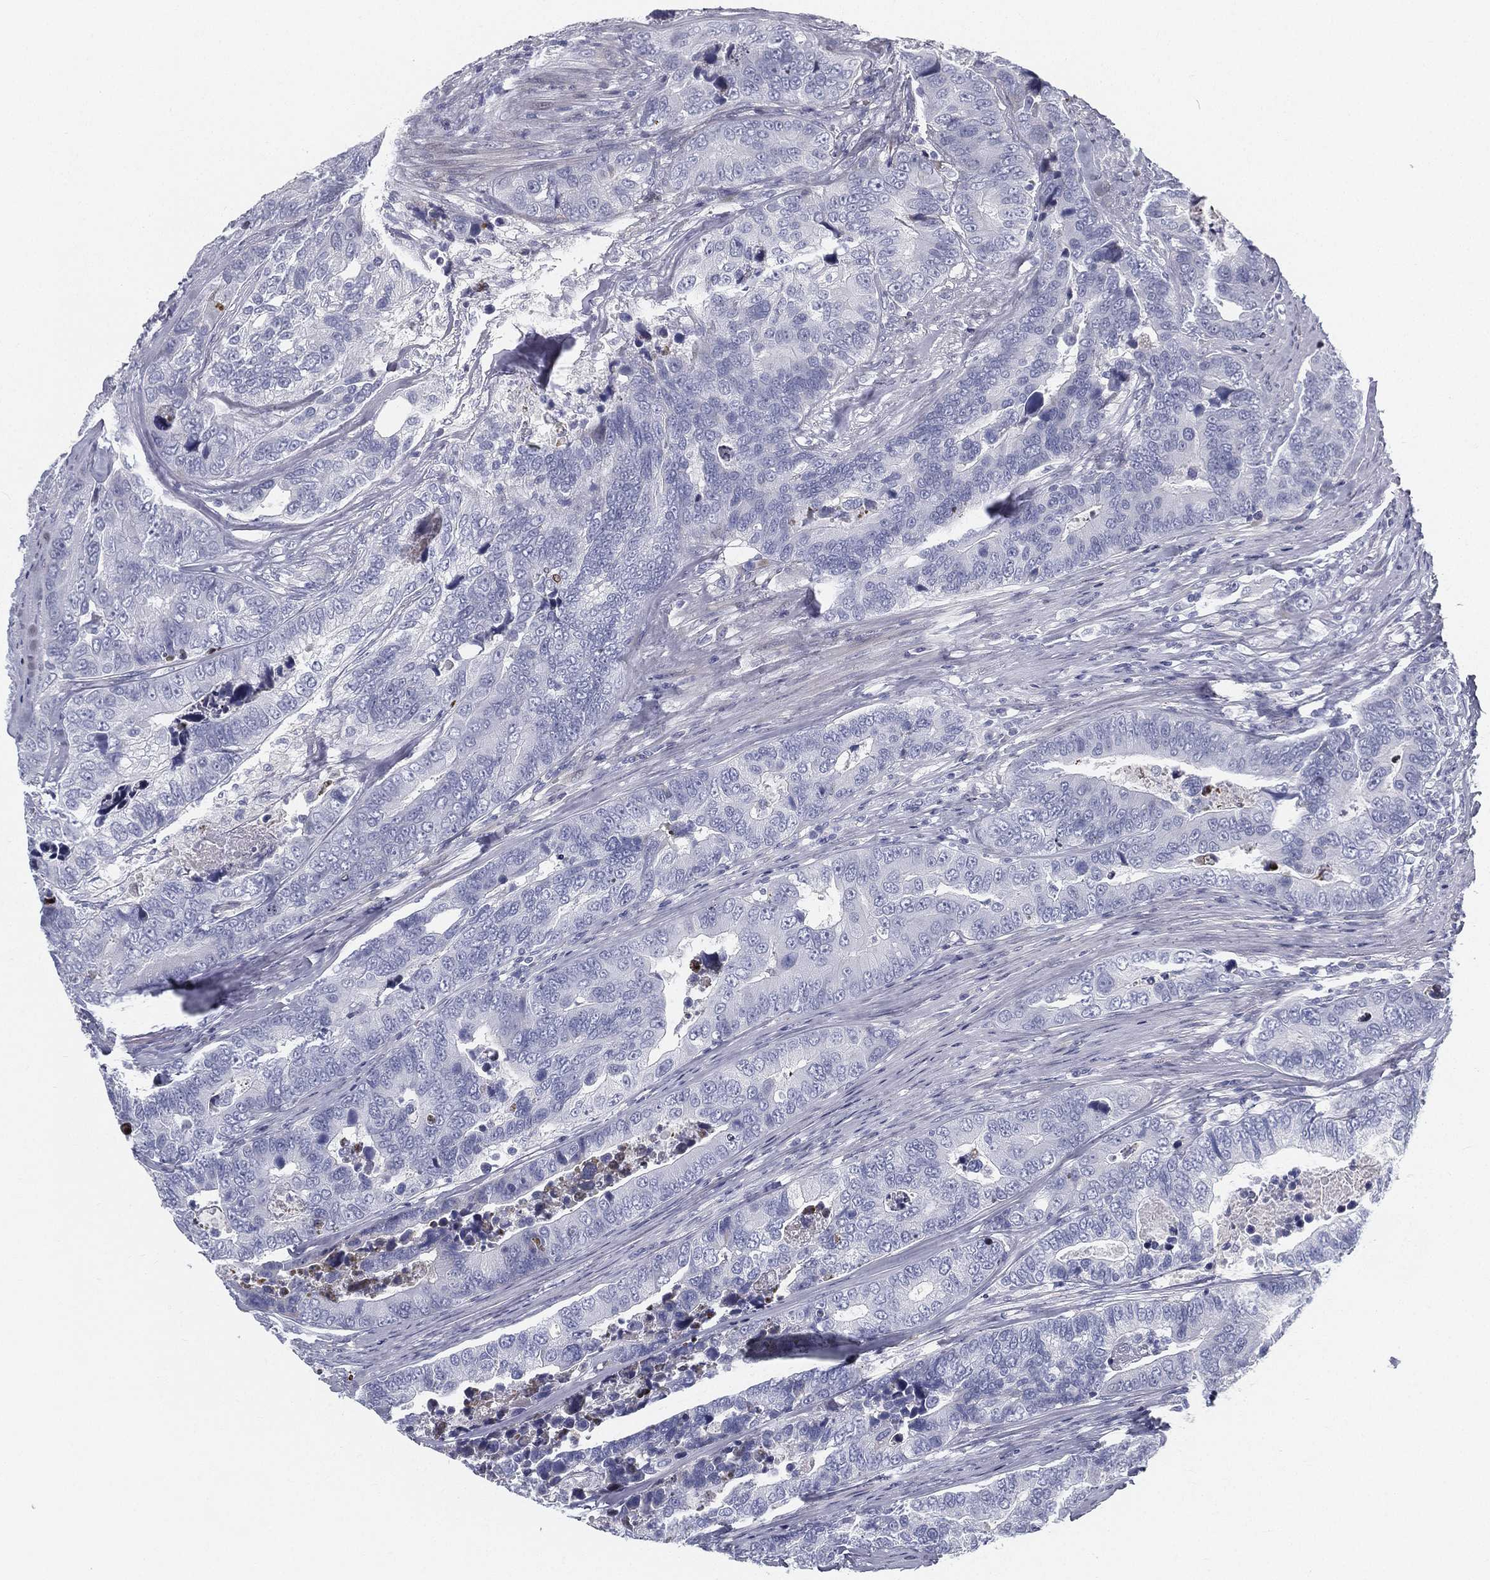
{"staining": {"intensity": "negative", "quantity": "none", "location": "none"}, "tissue": "colorectal cancer", "cell_type": "Tumor cells", "image_type": "cancer", "snomed": [{"axis": "morphology", "description": "Adenocarcinoma, NOS"}, {"axis": "topography", "description": "Colon"}], "caption": "Immunohistochemistry (IHC) of human colorectal adenocarcinoma reveals no expression in tumor cells.", "gene": "SPPL2C", "patient": {"sex": "female", "age": 72}}